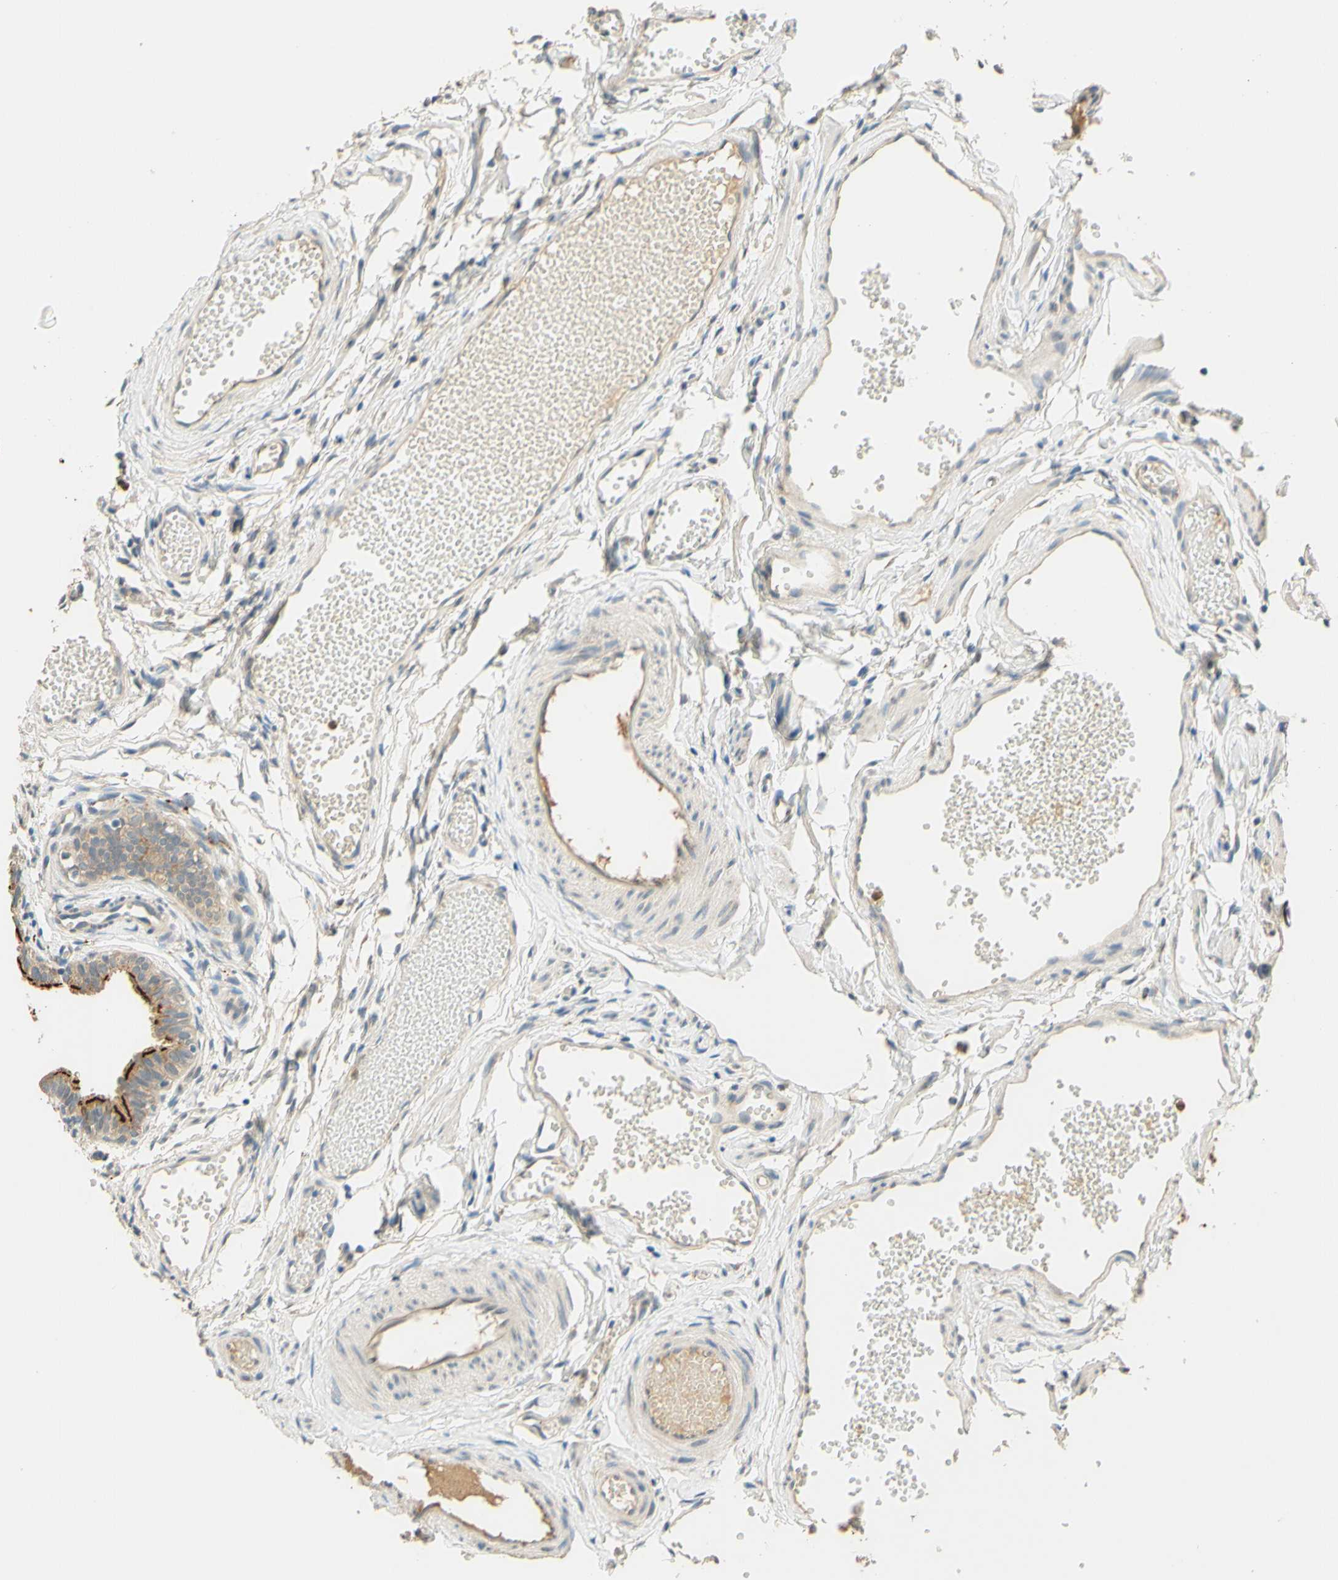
{"staining": {"intensity": "strong", "quantity": "25%-75%", "location": "cytoplasmic/membranous"}, "tissue": "fallopian tube", "cell_type": "Glandular cells", "image_type": "normal", "snomed": [{"axis": "morphology", "description": "Normal tissue, NOS"}, {"axis": "topography", "description": "Fallopian tube"}, {"axis": "topography", "description": "Placenta"}], "caption": "Immunohistochemical staining of unremarkable fallopian tube exhibits 25%-75% levels of strong cytoplasmic/membranous protein positivity in approximately 25%-75% of glandular cells. The staining was performed using DAB (3,3'-diaminobenzidine), with brown indicating positive protein expression. Nuclei are stained blue with hematoxylin.", "gene": "ENTREP2", "patient": {"sex": "female", "age": 34}}